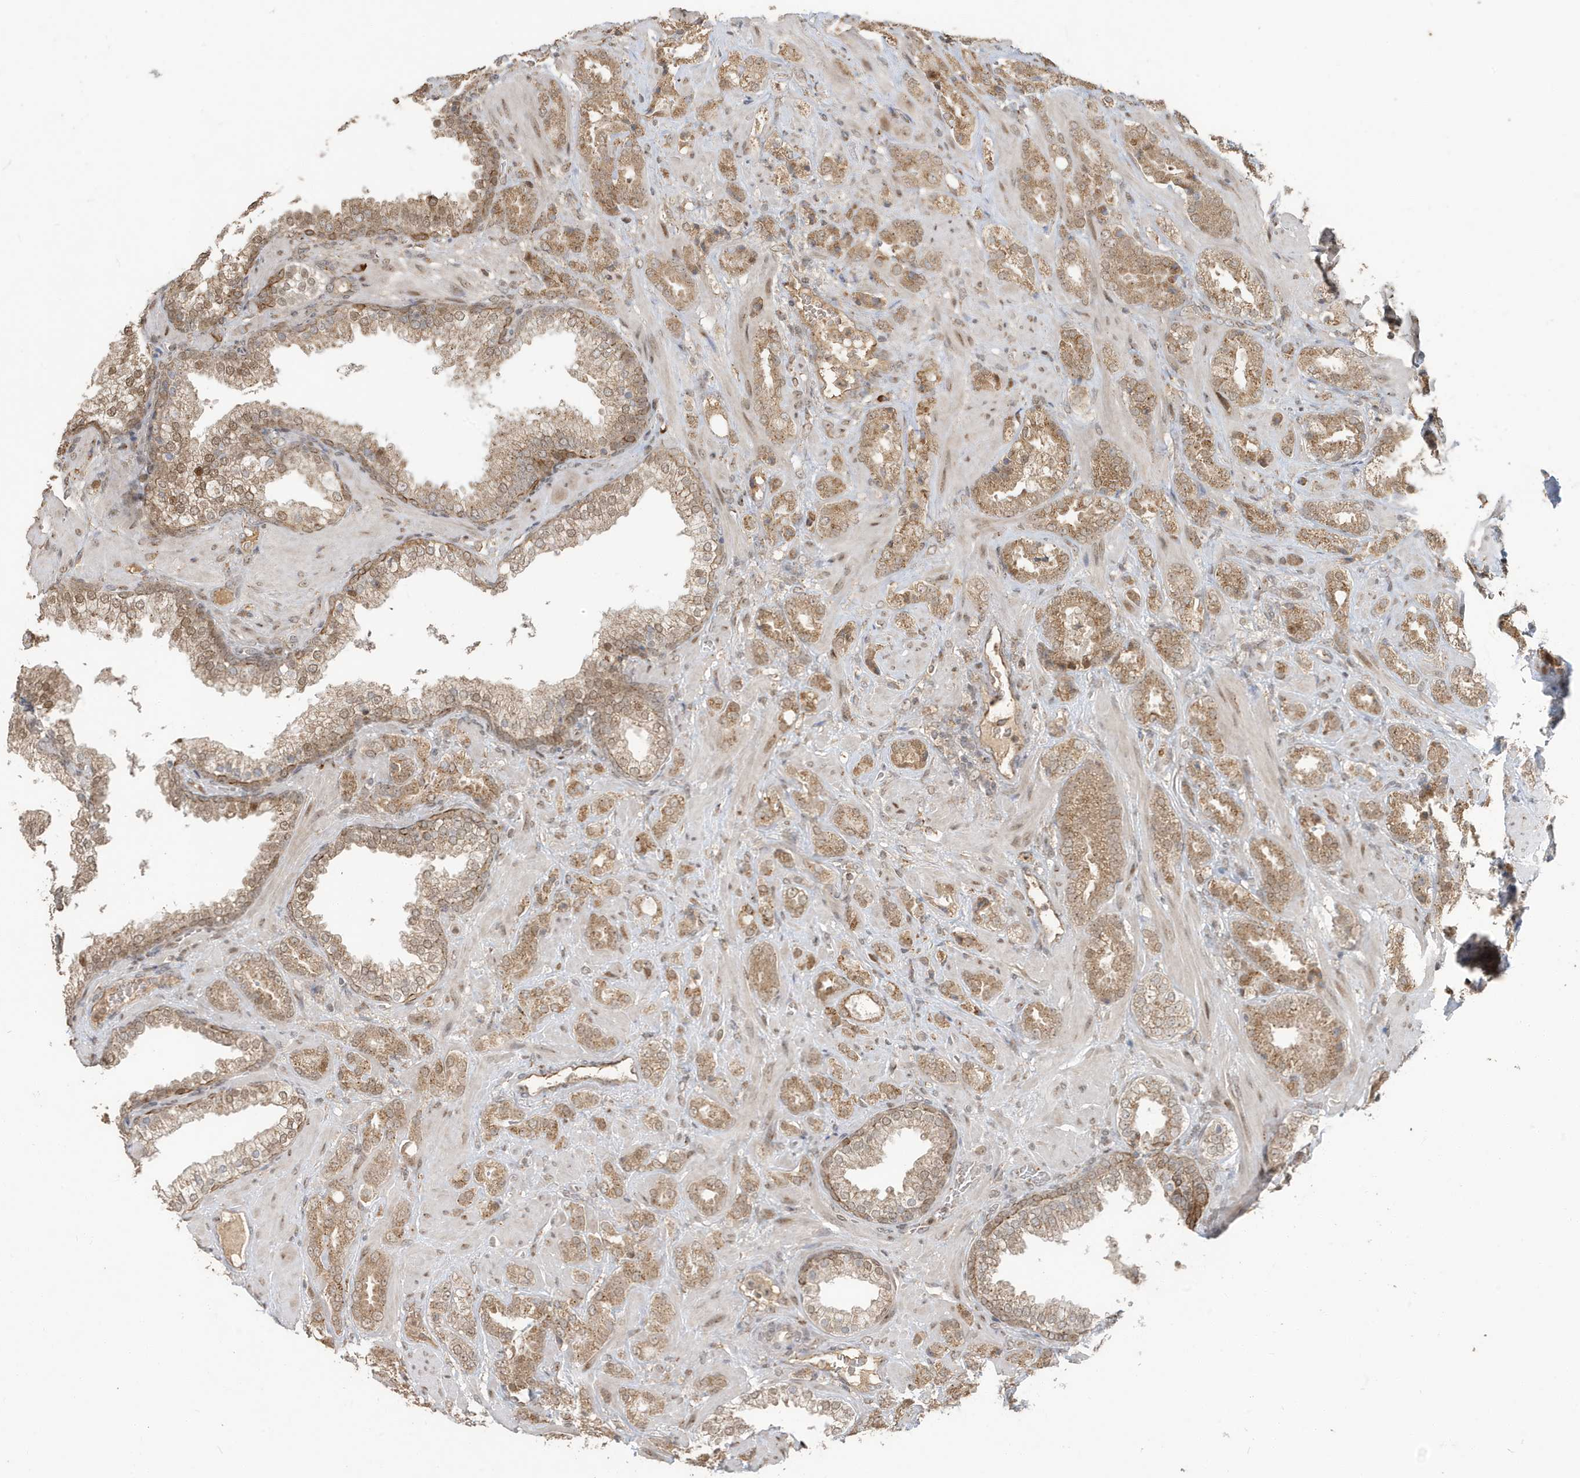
{"staining": {"intensity": "moderate", "quantity": ">75%", "location": "cytoplasmic/membranous"}, "tissue": "prostate cancer", "cell_type": "Tumor cells", "image_type": "cancer", "snomed": [{"axis": "morphology", "description": "Adenocarcinoma, High grade"}, {"axis": "topography", "description": "Prostate"}], "caption": "This is a micrograph of IHC staining of prostate cancer, which shows moderate positivity in the cytoplasmic/membranous of tumor cells.", "gene": "RER1", "patient": {"sex": "male", "age": 64}}